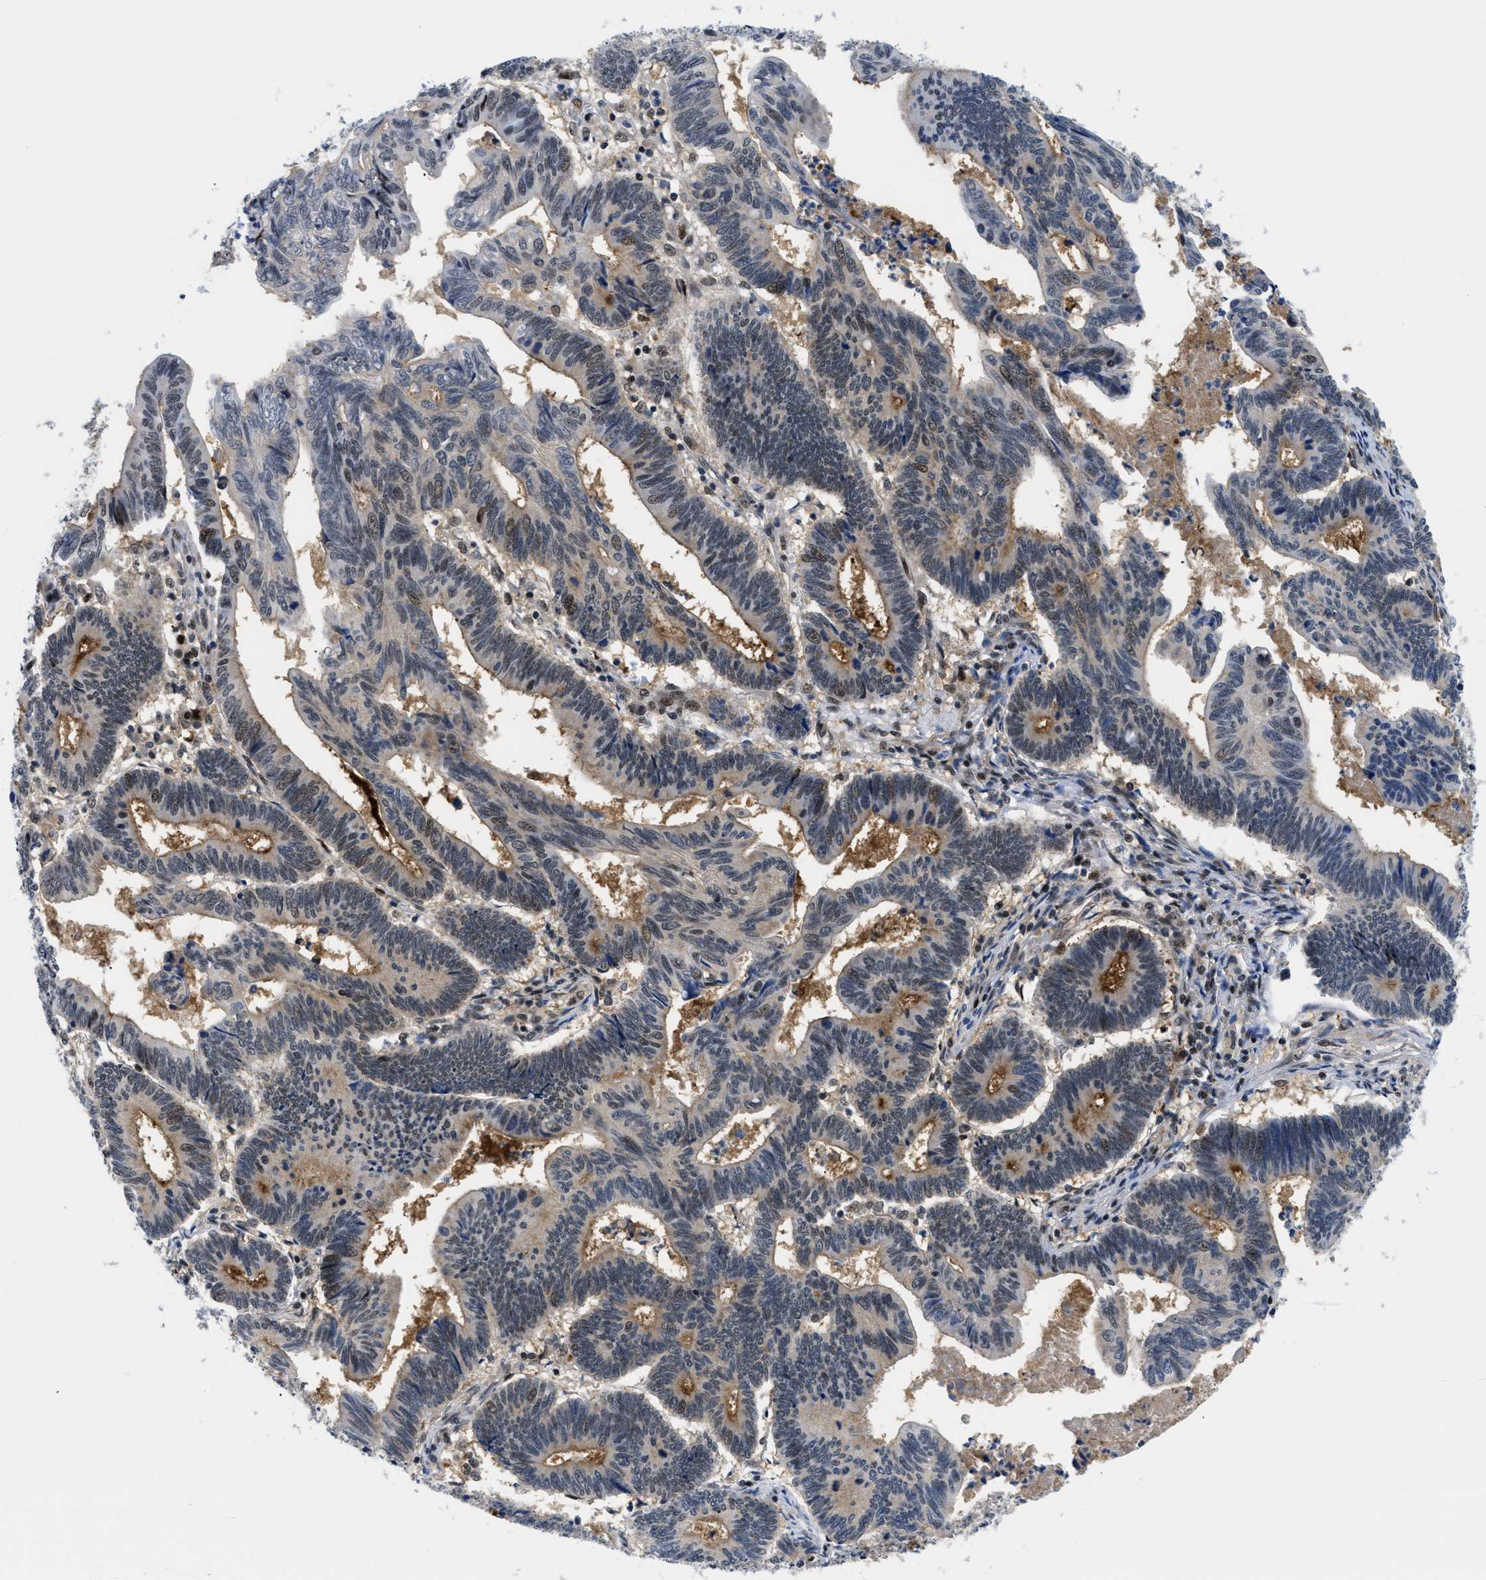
{"staining": {"intensity": "moderate", "quantity": "25%-75%", "location": "cytoplasmic/membranous,nuclear"}, "tissue": "pancreatic cancer", "cell_type": "Tumor cells", "image_type": "cancer", "snomed": [{"axis": "morphology", "description": "Adenocarcinoma, NOS"}, {"axis": "topography", "description": "Pancreas"}], "caption": "Tumor cells show medium levels of moderate cytoplasmic/membranous and nuclear positivity in approximately 25%-75% of cells in pancreatic adenocarcinoma.", "gene": "SLC29A2", "patient": {"sex": "female", "age": 70}}